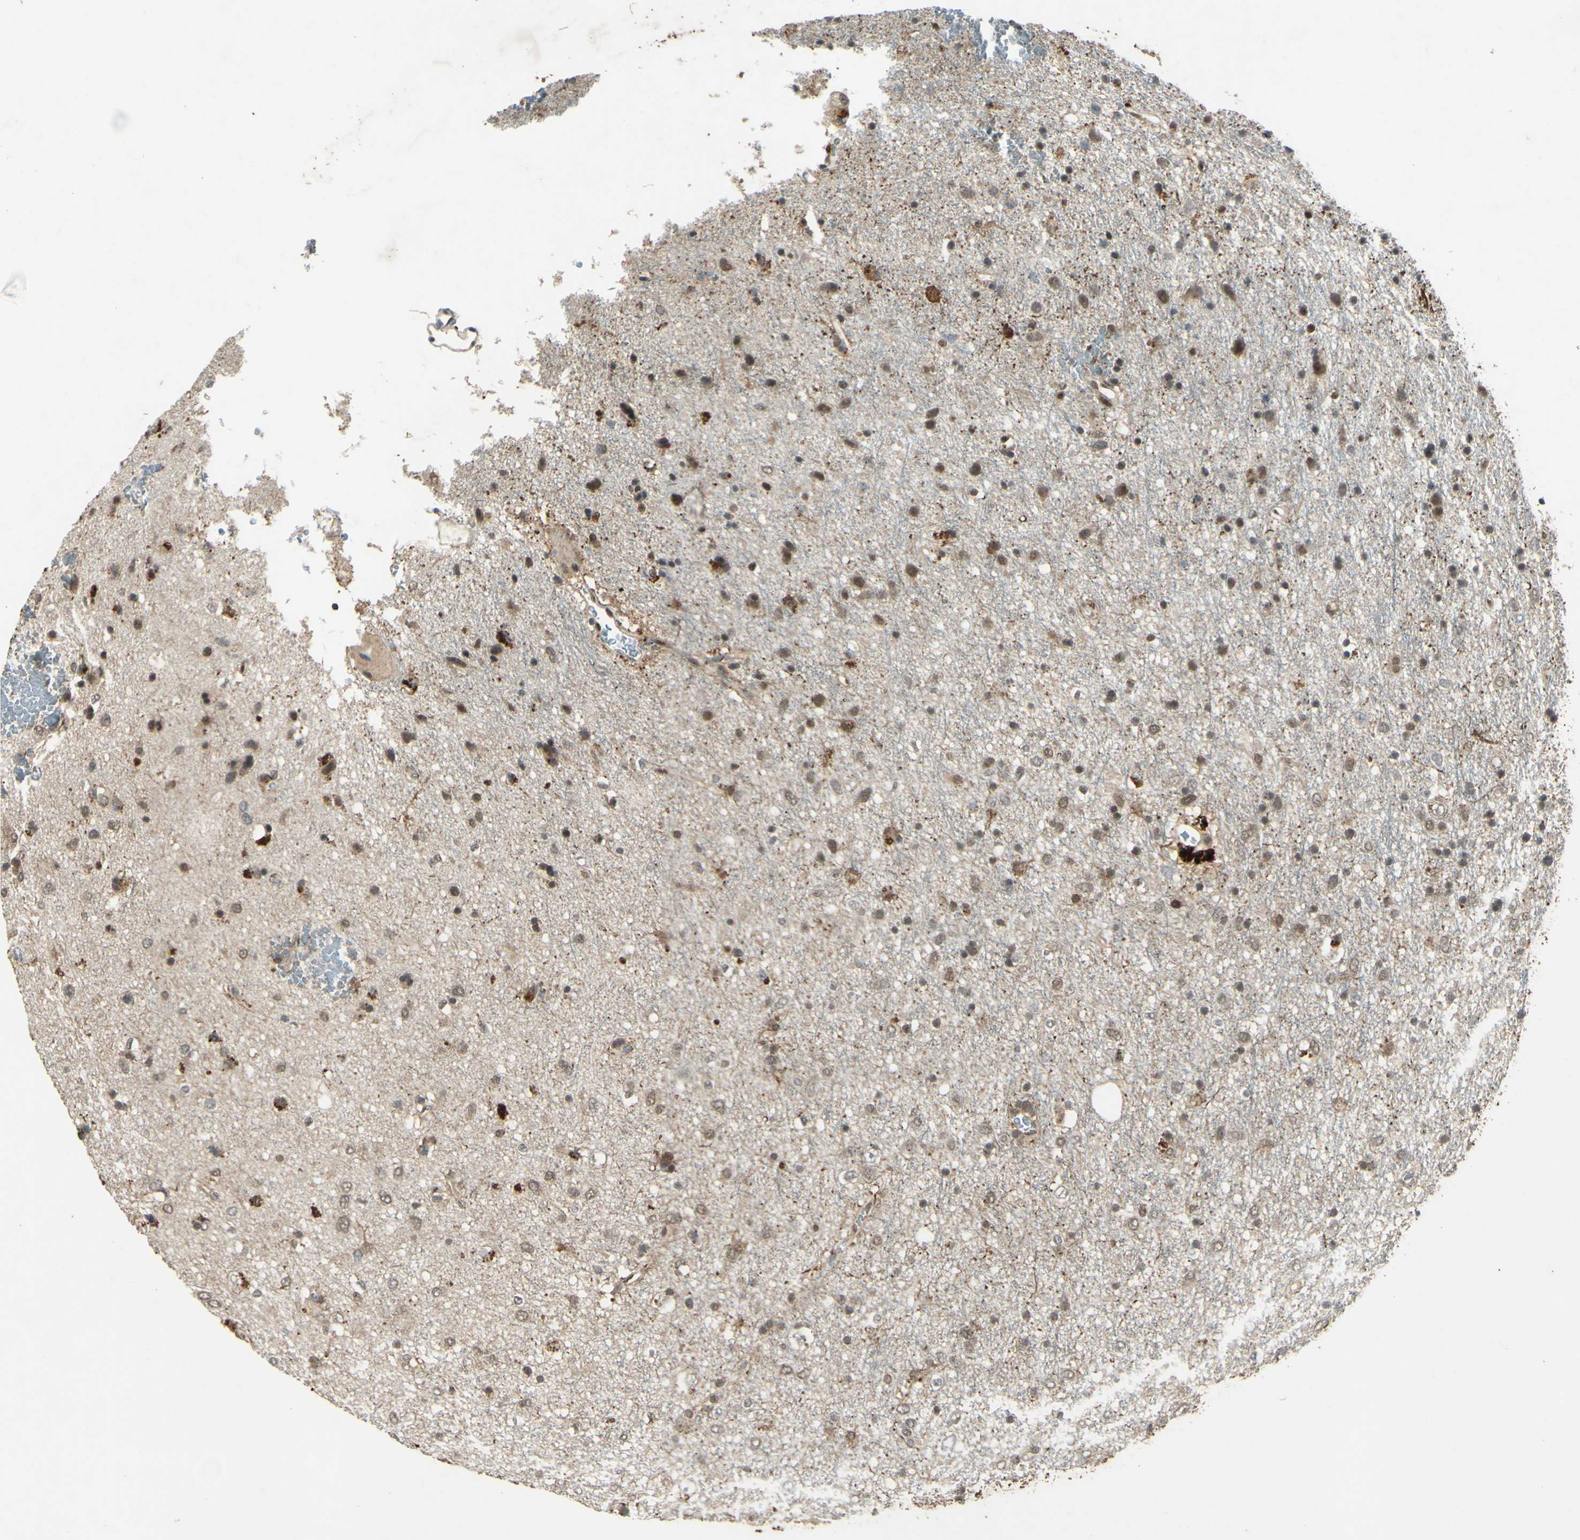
{"staining": {"intensity": "weak", "quantity": "25%-75%", "location": "cytoplasmic/membranous"}, "tissue": "glioma", "cell_type": "Tumor cells", "image_type": "cancer", "snomed": [{"axis": "morphology", "description": "Glioma, malignant, Low grade"}, {"axis": "topography", "description": "Brain"}], "caption": "A micrograph of glioma stained for a protein demonstrates weak cytoplasmic/membranous brown staining in tumor cells.", "gene": "PSMD5", "patient": {"sex": "male", "age": 77}}